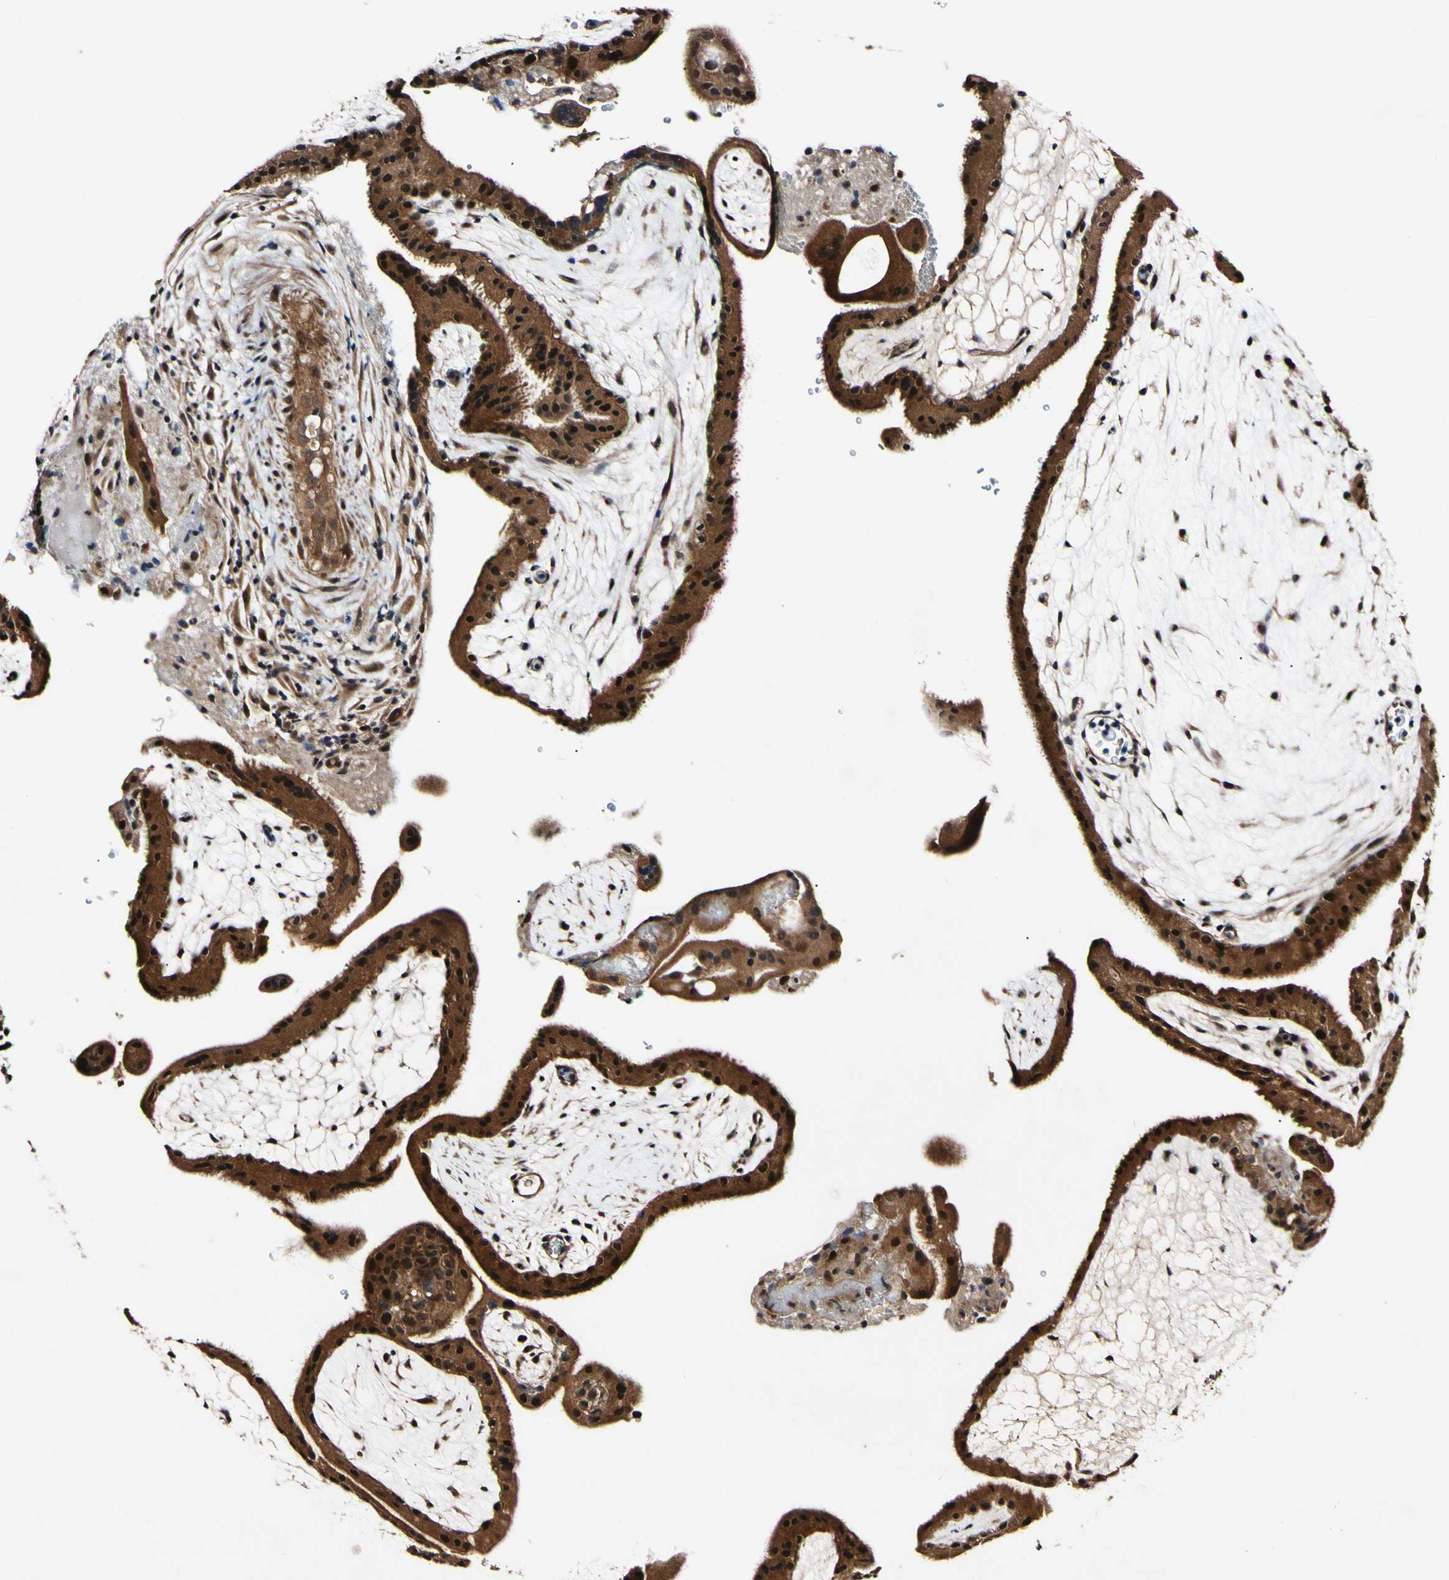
{"staining": {"intensity": "moderate", "quantity": ">75%", "location": "cytoplasmic/membranous,nuclear"}, "tissue": "placenta", "cell_type": "Decidual cells", "image_type": "normal", "snomed": [{"axis": "morphology", "description": "Normal tissue, NOS"}, {"axis": "topography", "description": "Placenta"}], "caption": "Protein staining reveals moderate cytoplasmic/membranous,nuclear positivity in about >75% of decidual cells in normal placenta.", "gene": "CSNK1E", "patient": {"sex": "female", "age": 19}}